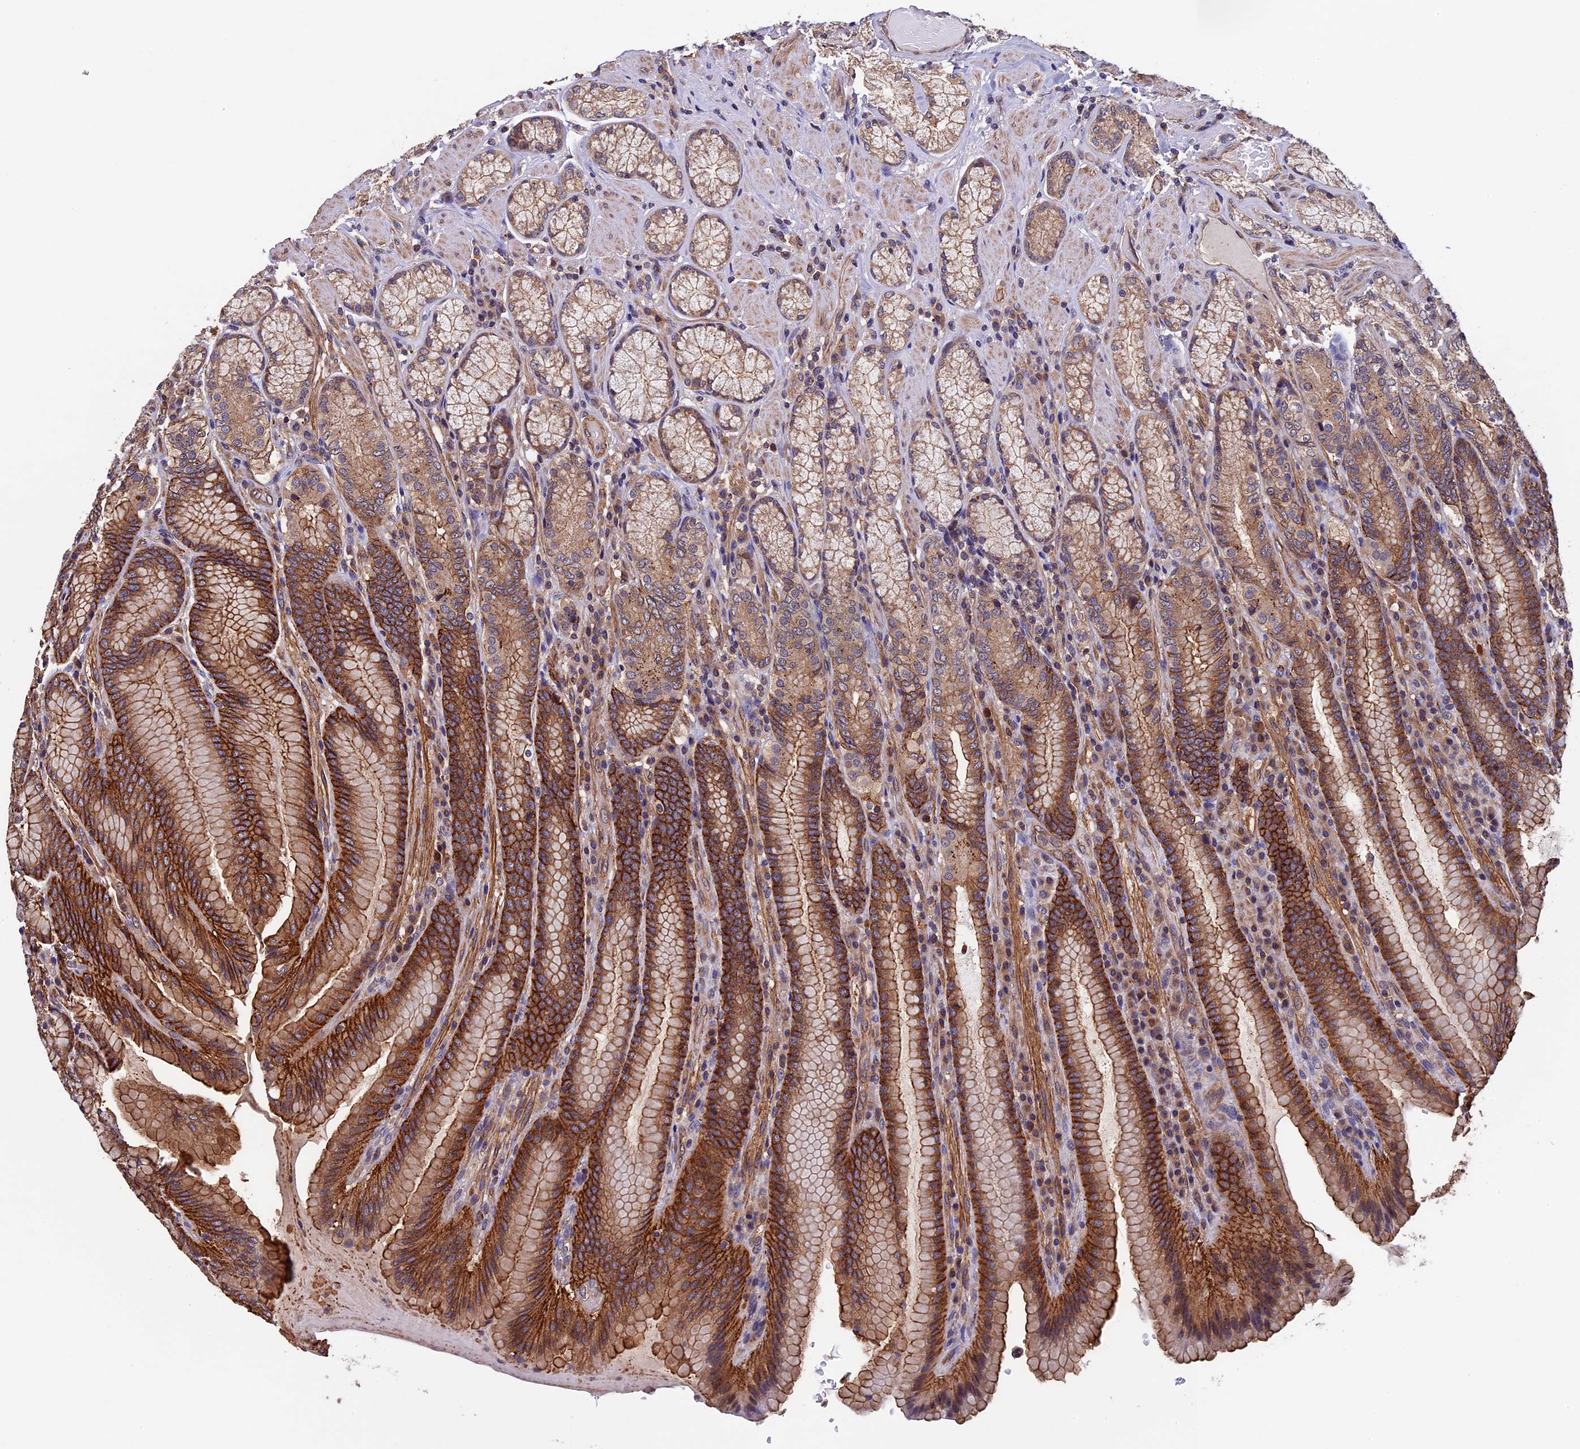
{"staining": {"intensity": "strong", "quantity": ">75%", "location": "cytoplasmic/membranous"}, "tissue": "stomach", "cell_type": "Glandular cells", "image_type": "normal", "snomed": [{"axis": "morphology", "description": "Normal tissue, NOS"}, {"axis": "topography", "description": "Stomach, upper"}, {"axis": "topography", "description": "Stomach, lower"}], "caption": "Immunohistochemical staining of normal stomach displays strong cytoplasmic/membranous protein positivity in about >75% of glandular cells. (DAB = brown stain, brightfield microscopy at high magnification).", "gene": "SLC9A5", "patient": {"sex": "female", "age": 76}}